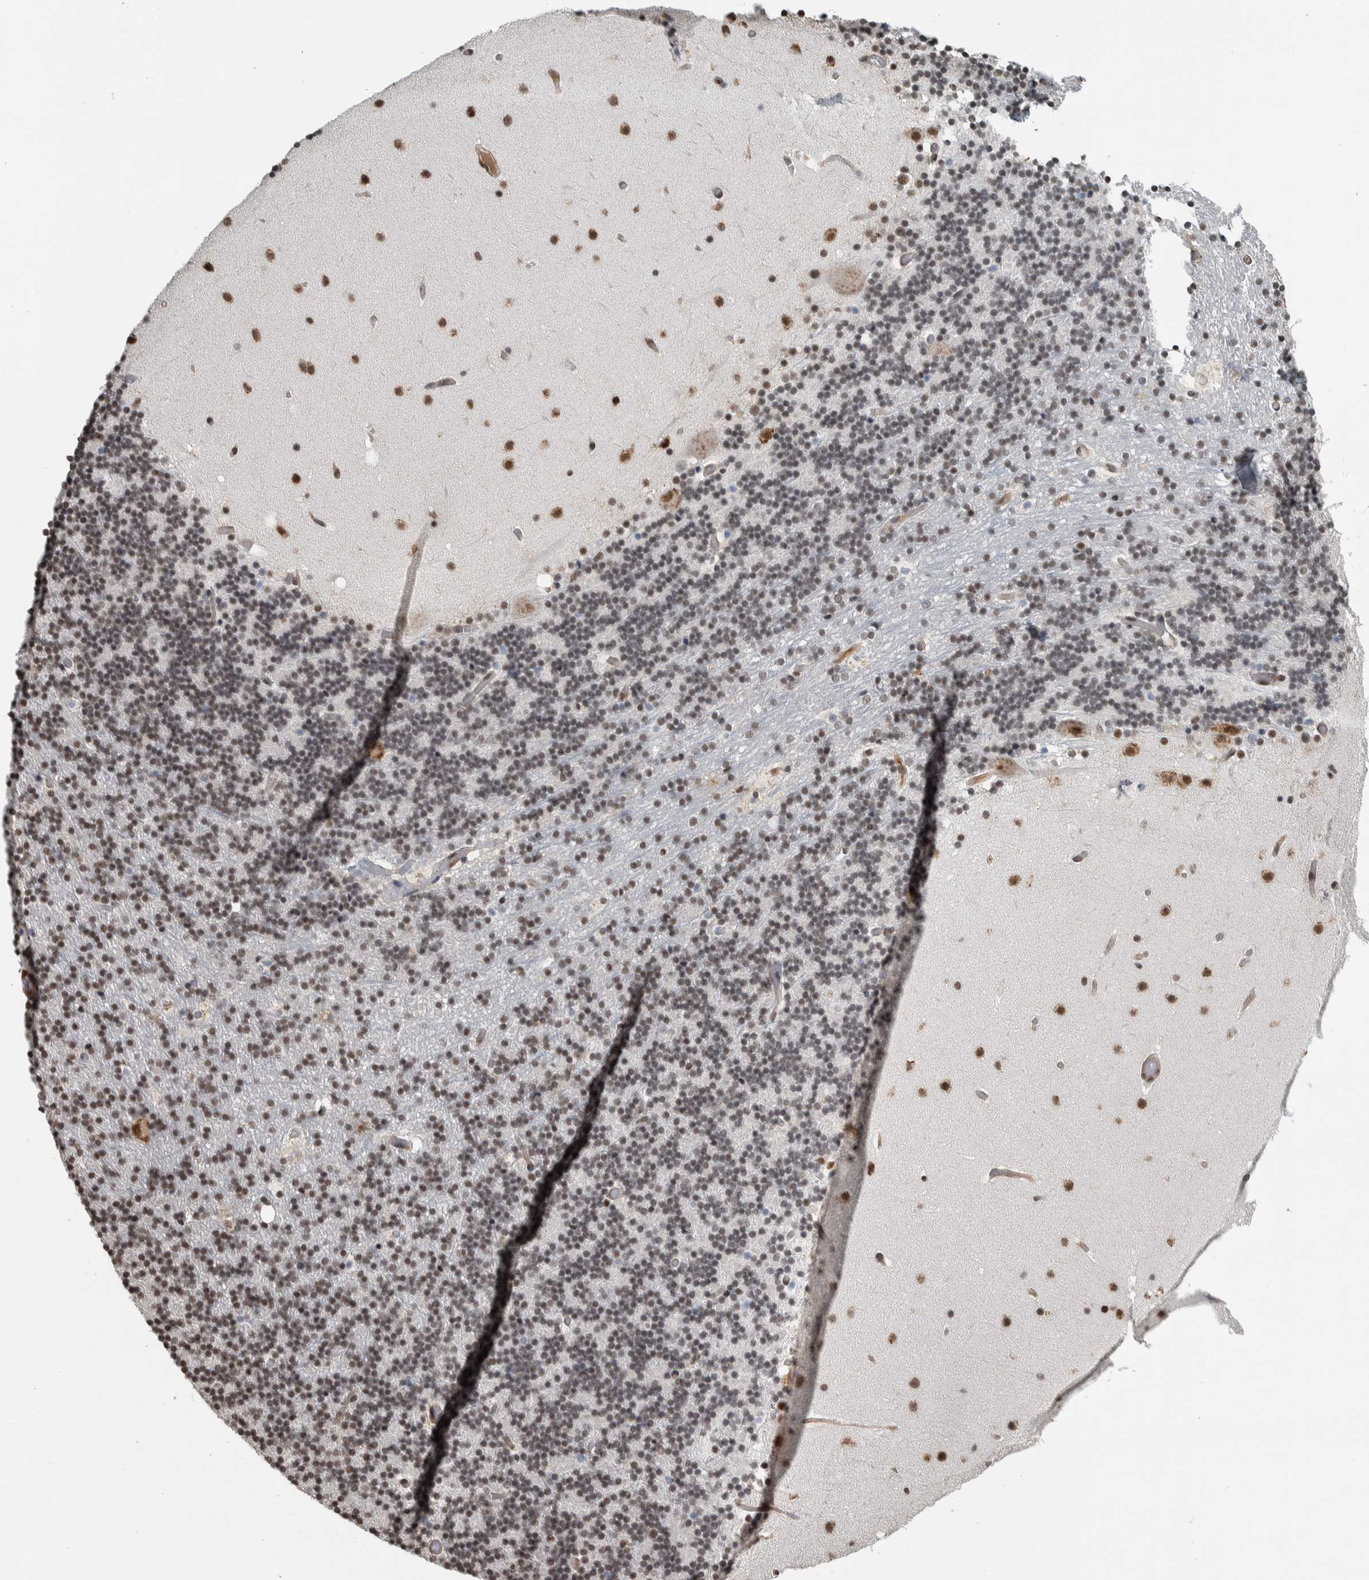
{"staining": {"intensity": "weak", "quantity": "<25%", "location": "nuclear"}, "tissue": "cerebellum", "cell_type": "Cells in granular layer", "image_type": "normal", "snomed": [{"axis": "morphology", "description": "Normal tissue, NOS"}, {"axis": "topography", "description": "Cerebellum"}], "caption": "High power microscopy photomicrograph of an IHC micrograph of unremarkable cerebellum, revealing no significant staining in cells in granular layer. The staining was performed using DAB (3,3'-diaminobenzidine) to visualize the protein expression in brown, while the nuclei were stained in blue with hematoxylin (Magnification: 20x).", "gene": "DDX42", "patient": {"sex": "male", "age": 57}}